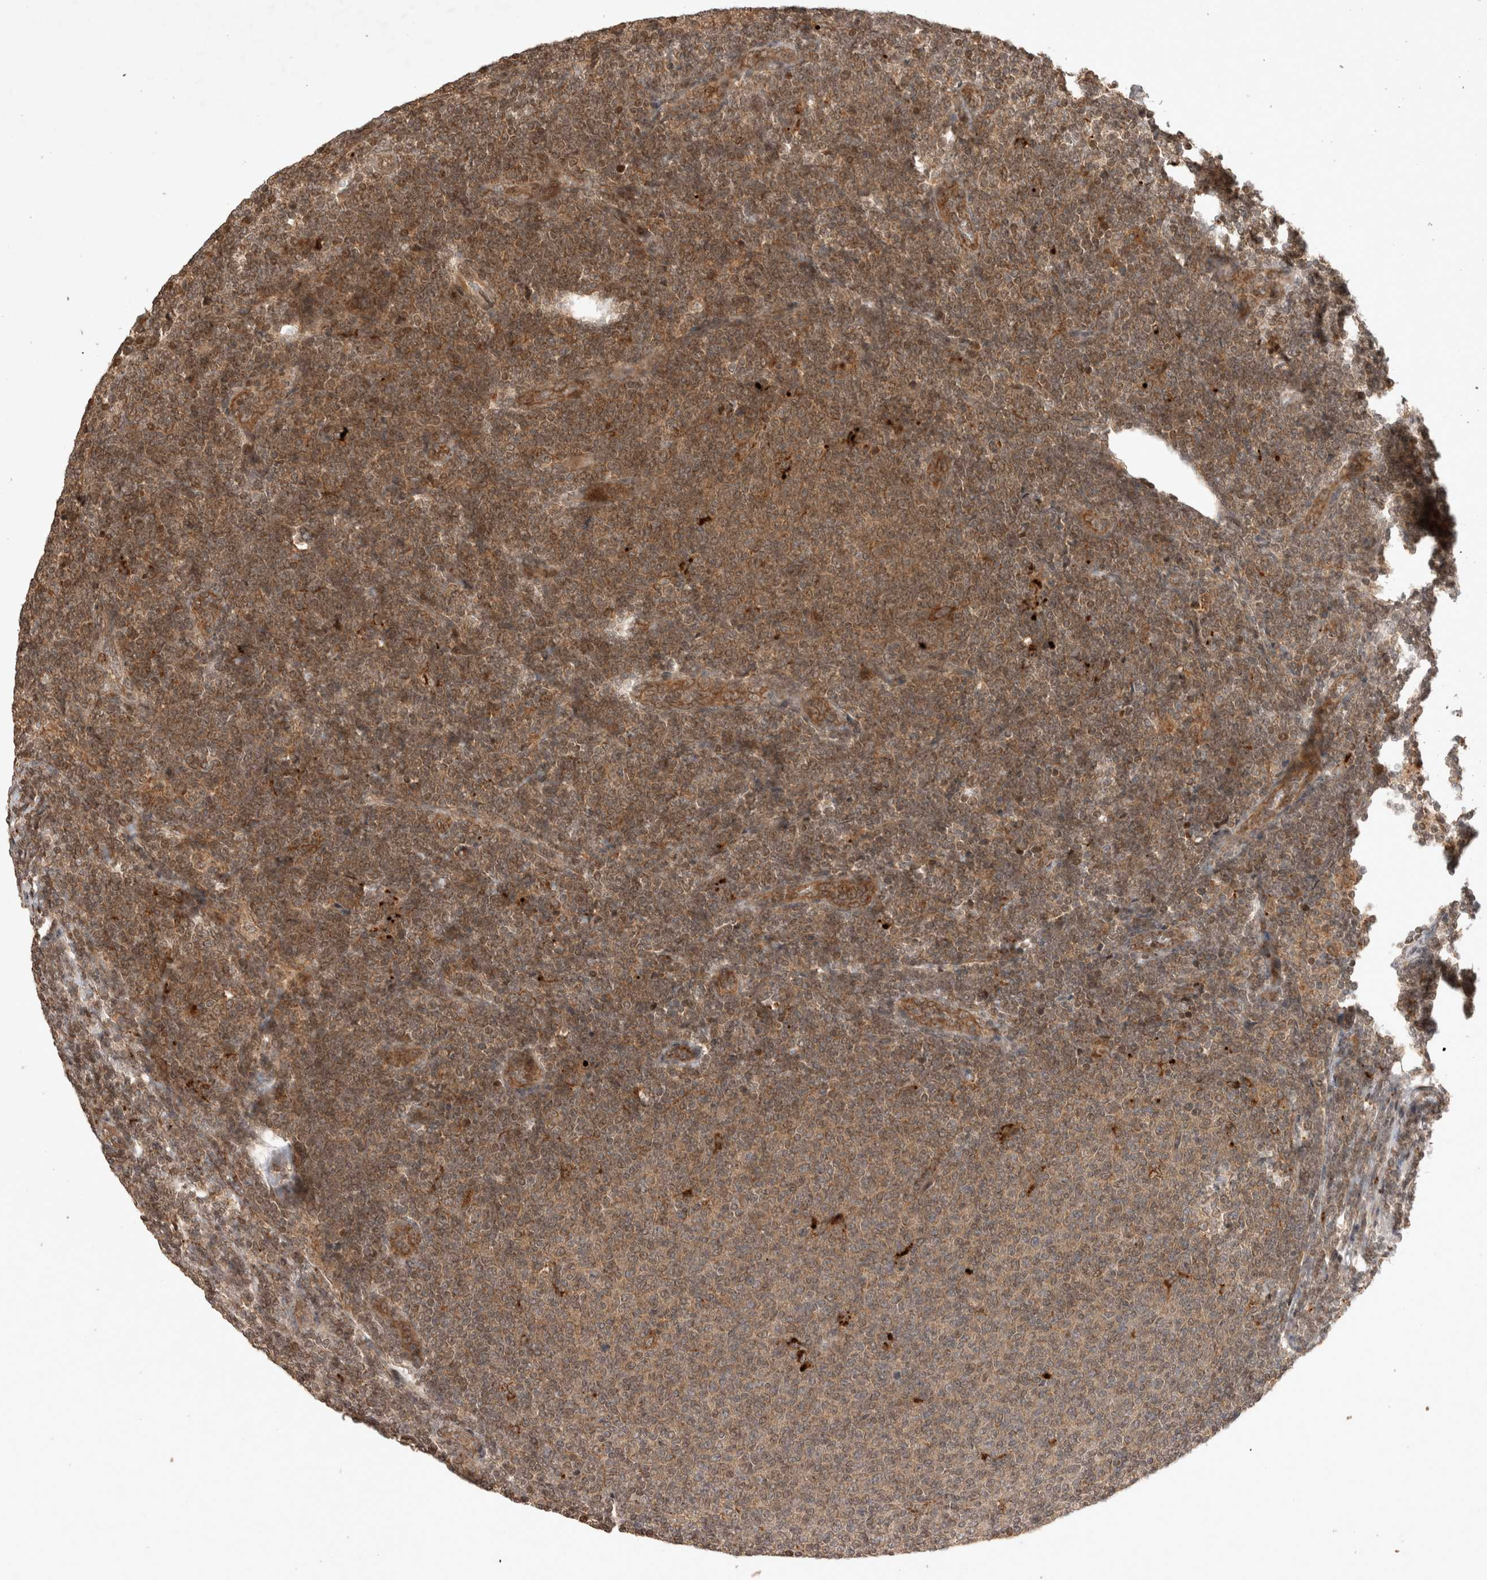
{"staining": {"intensity": "moderate", "quantity": ">75%", "location": "cytoplasmic/membranous"}, "tissue": "lymphoma", "cell_type": "Tumor cells", "image_type": "cancer", "snomed": [{"axis": "morphology", "description": "Malignant lymphoma, non-Hodgkin's type, Low grade"}, {"axis": "topography", "description": "Lymph node"}], "caption": "The image reveals immunohistochemical staining of lymphoma. There is moderate cytoplasmic/membranous expression is seen in about >75% of tumor cells.", "gene": "FAM221A", "patient": {"sex": "male", "age": 66}}